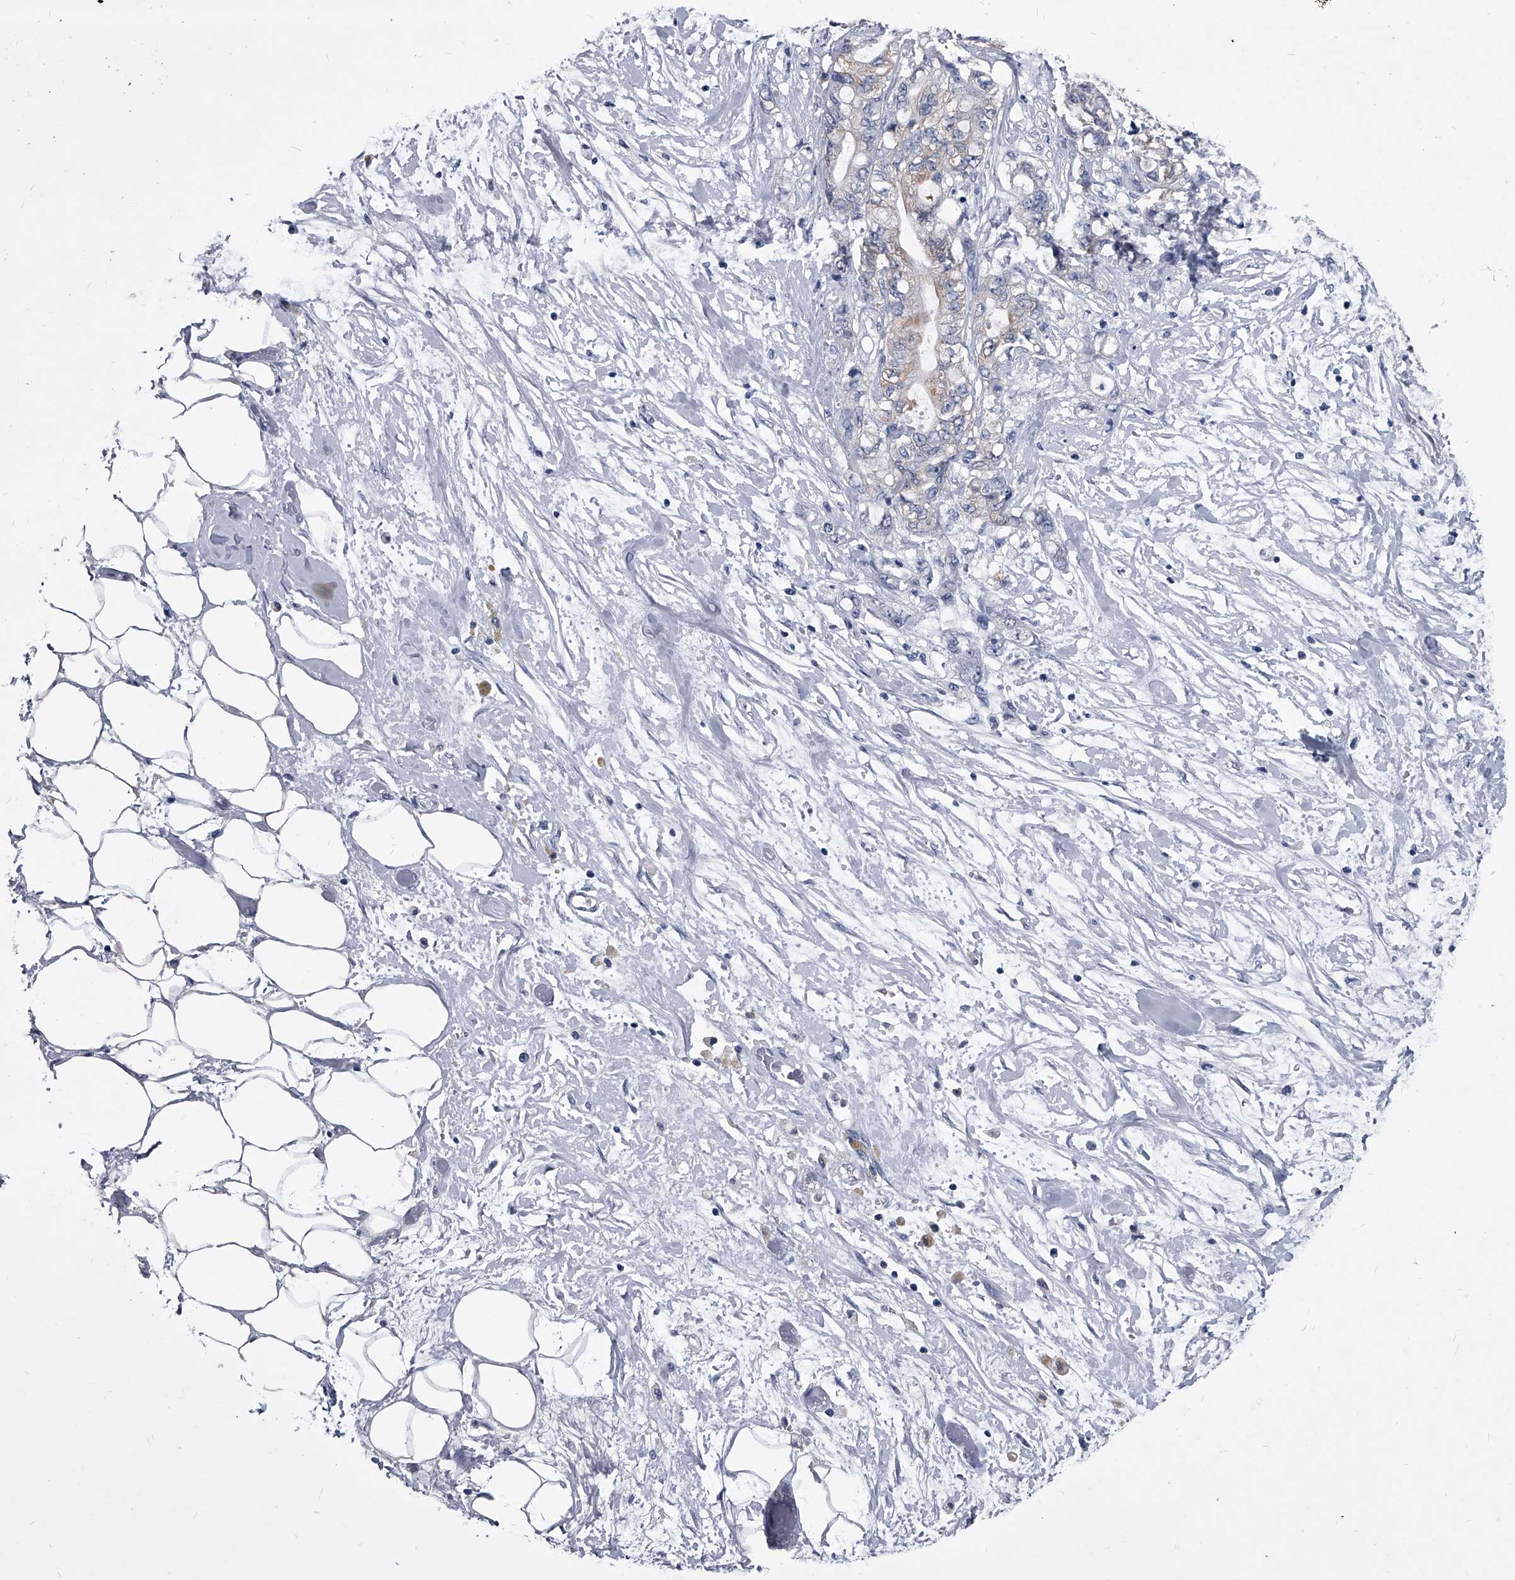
{"staining": {"intensity": "weak", "quantity": "<25%", "location": "cytoplasmic/membranous"}, "tissue": "pancreatic cancer", "cell_type": "Tumor cells", "image_type": "cancer", "snomed": [{"axis": "morphology", "description": "Adenocarcinoma, NOS"}, {"axis": "topography", "description": "Pancreas"}], "caption": "Immunohistochemistry (IHC) of human pancreatic cancer (adenocarcinoma) demonstrates no staining in tumor cells.", "gene": "BCAS1", "patient": {"sex": "male", "age": 79}}